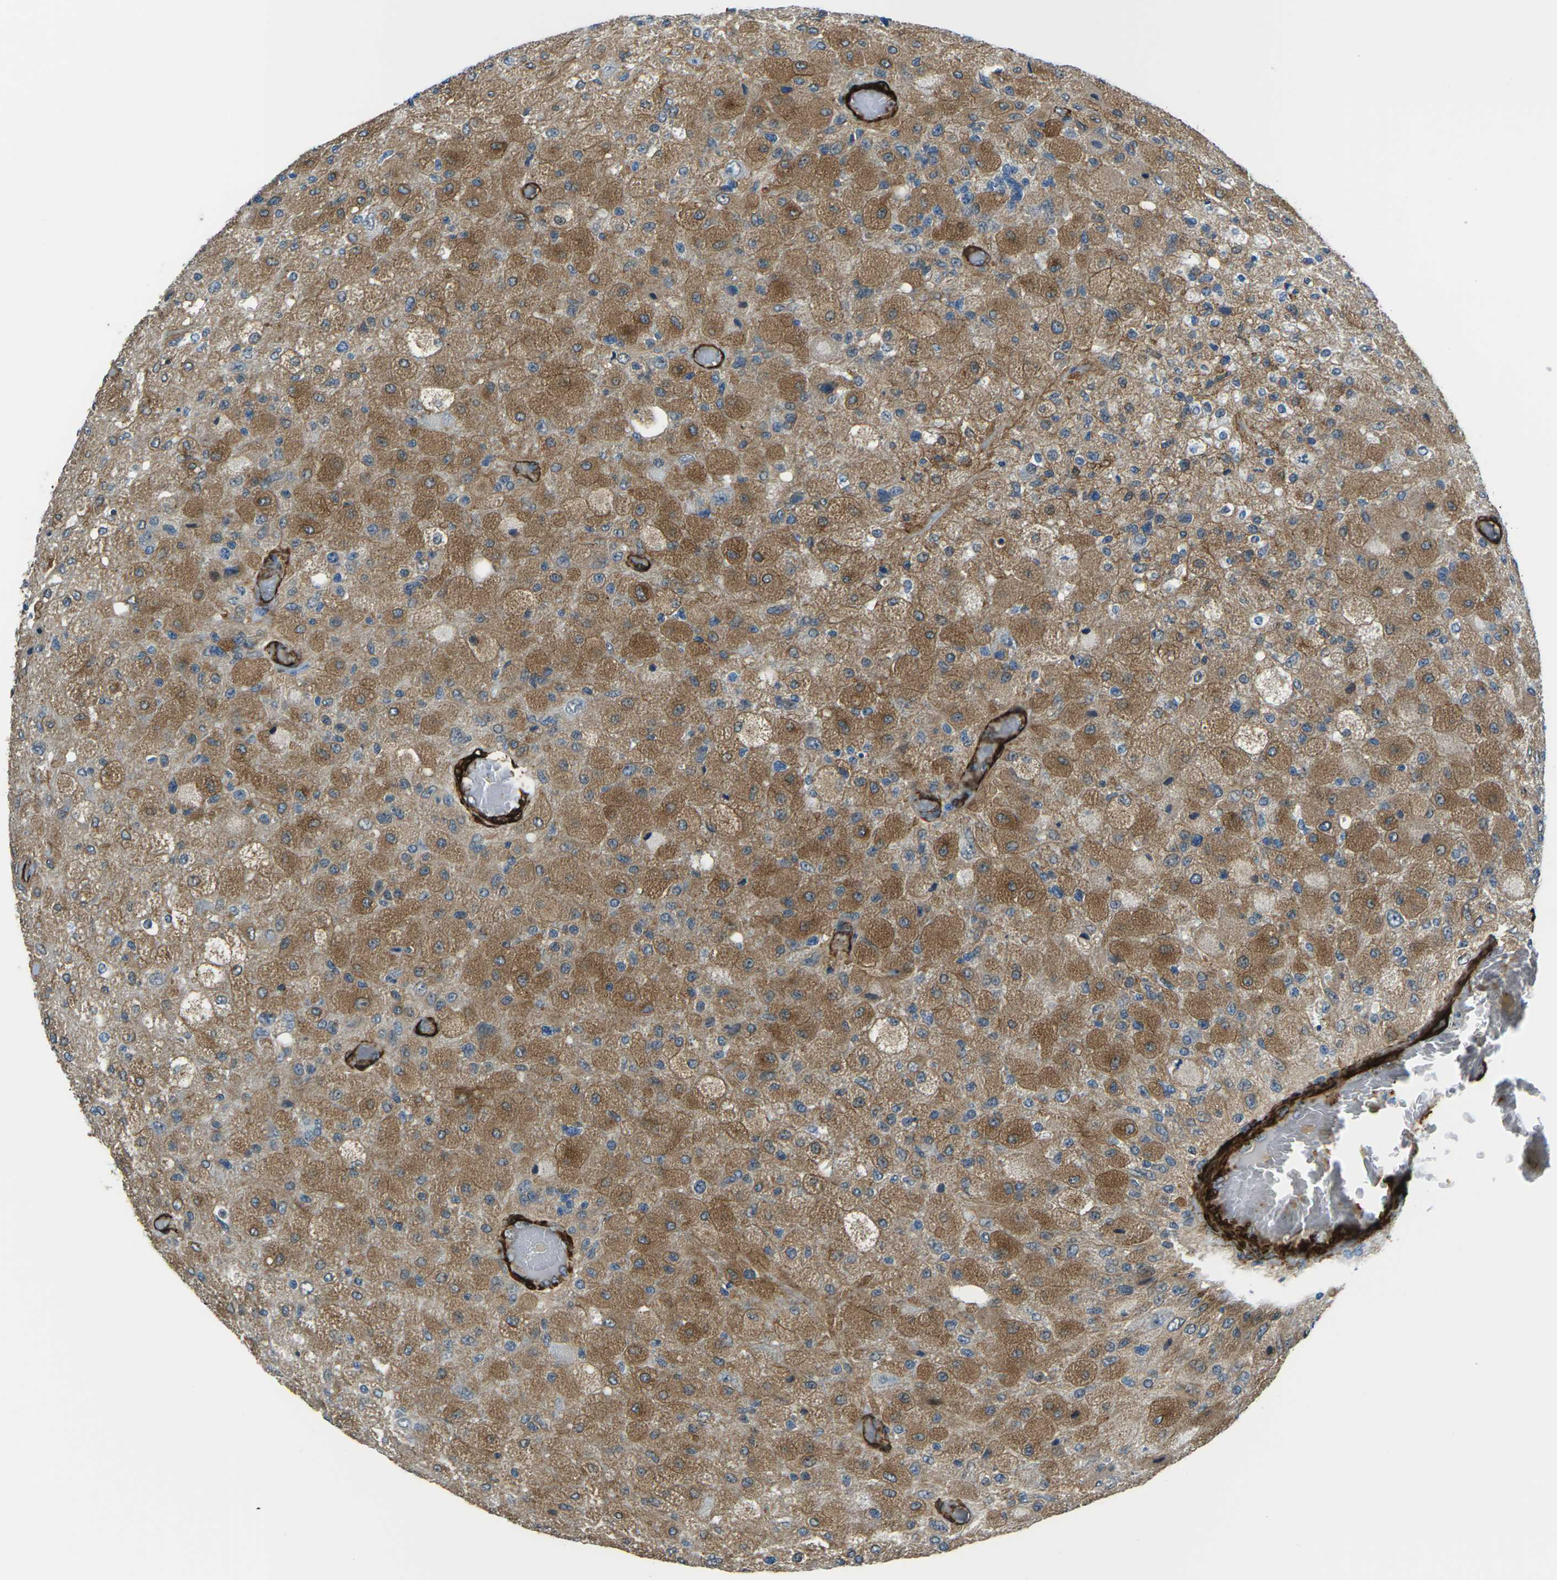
{"staining": {"intensity": "moderate", "quantity": "25%-75%", "location": "cytoplasmic/membranous"}, "tissue": "glioma", "cell_type": "Tumor cells", "image_type": "cancer", "snomed": [{"axis": "morphology", "description": "Normal tissue, NOS"}, {"axis": "morphology", "description": "Glioma, malignant, High grade"}, {"axis": "topography", "description": "Cerebral cortex"}], "caption": "IHC of glioma shows medium levels of moderate cytoplasmic/membranous positivity in about 25%-75% of tumor cells.", "gene": "GRAMD1C", "patient": {"sex": "male", "age": 77}}